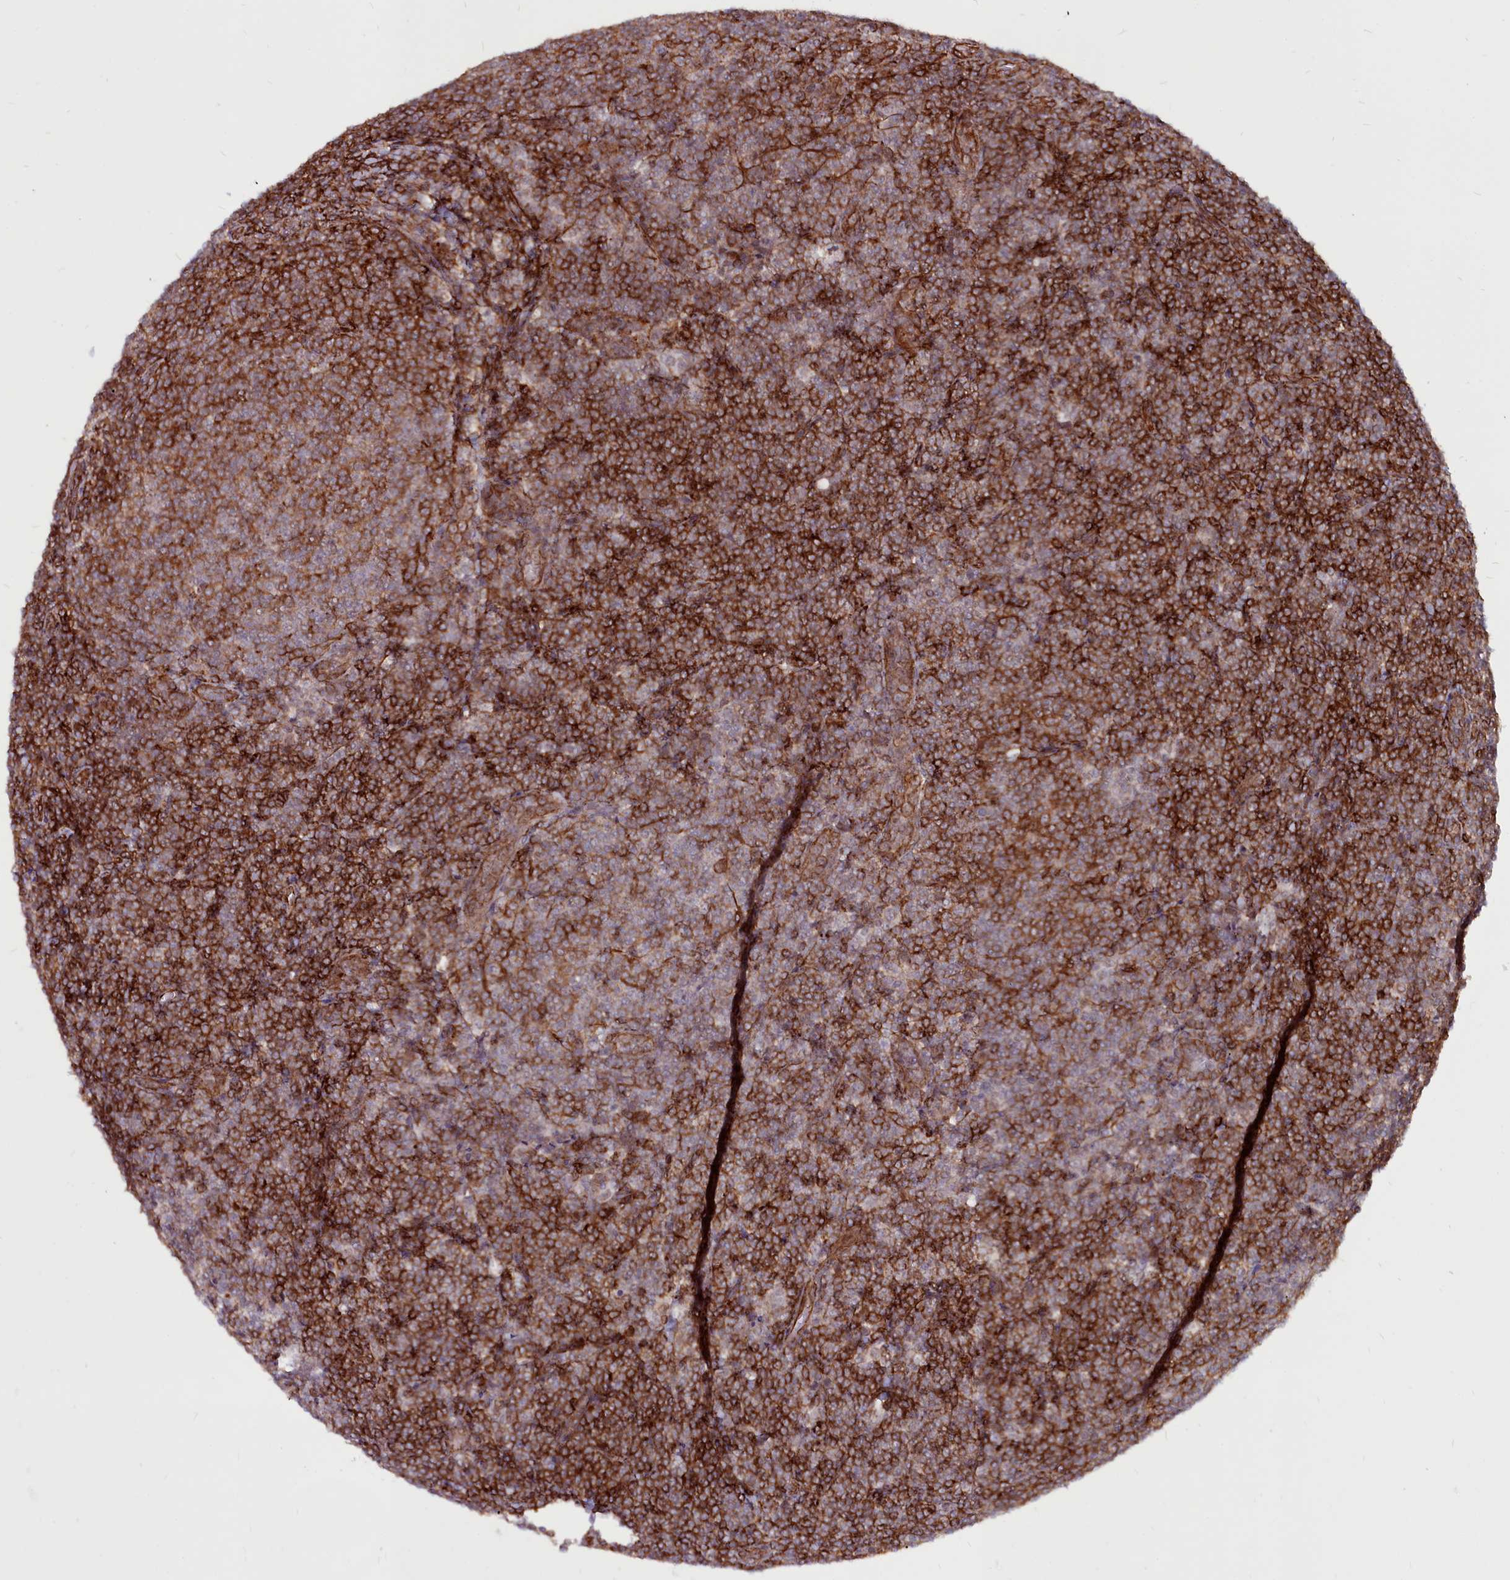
{"staining": {"intensity": "strong", "quantity": ">75%", "location": "cytoplasmic/membranous"}, "tissue": "lymphoma", "cell_type": "Tumor cells", "image_type": "cancer", "snomed": [{"axis": "morphology", "description": "Malignant lymphoma, non-Hodgkin's type, Low grade"}, {"axis": "topography", "description": "Lymph node"}], "caption": "Human lymphoma stained with a brown dye displays strong cytoplasmic/membranous positive positivity in approximately >75% of tumor cells.", "gene": "CLK3", "patient": {"sex": "male", "age": 66}}